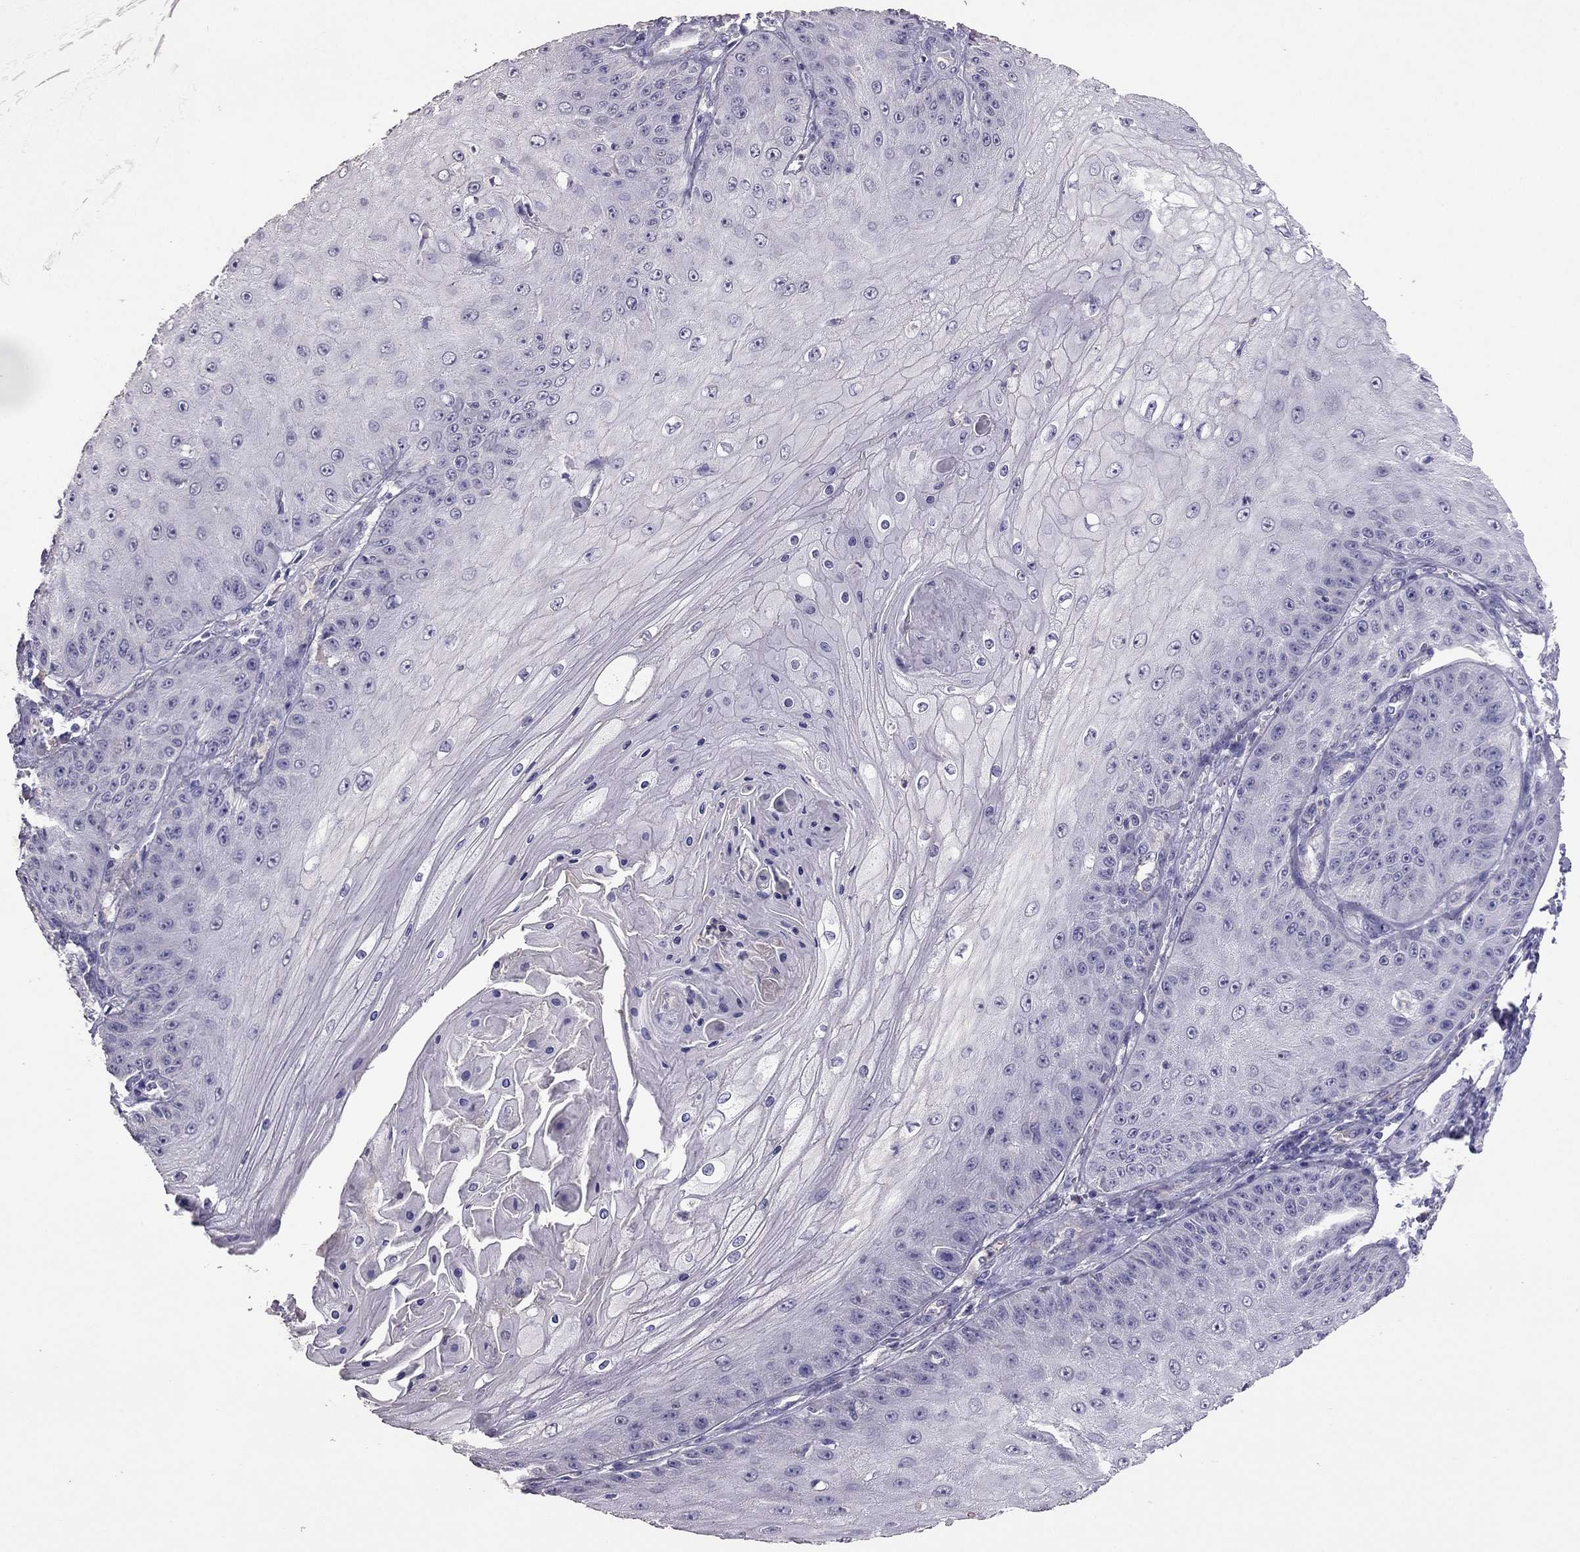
{"staining": {"intensity": "negative", "quantity": "none", "location": "none"}, "tissue": "skin cancer", "cell_type": "Tumor cells", "image_type": "cancer", "snomed": [{"axis": "morphology", "description": "Squamous cell carcinoma, NOS"}, {"axis": "topography", "description": "Skin"}], "caption": "There is no significant positivity in tumor cells of skin cancer (squamous cell carcinoma).", "gene": "RFLNB", "patient": {"sex": "male", "age": 70}}